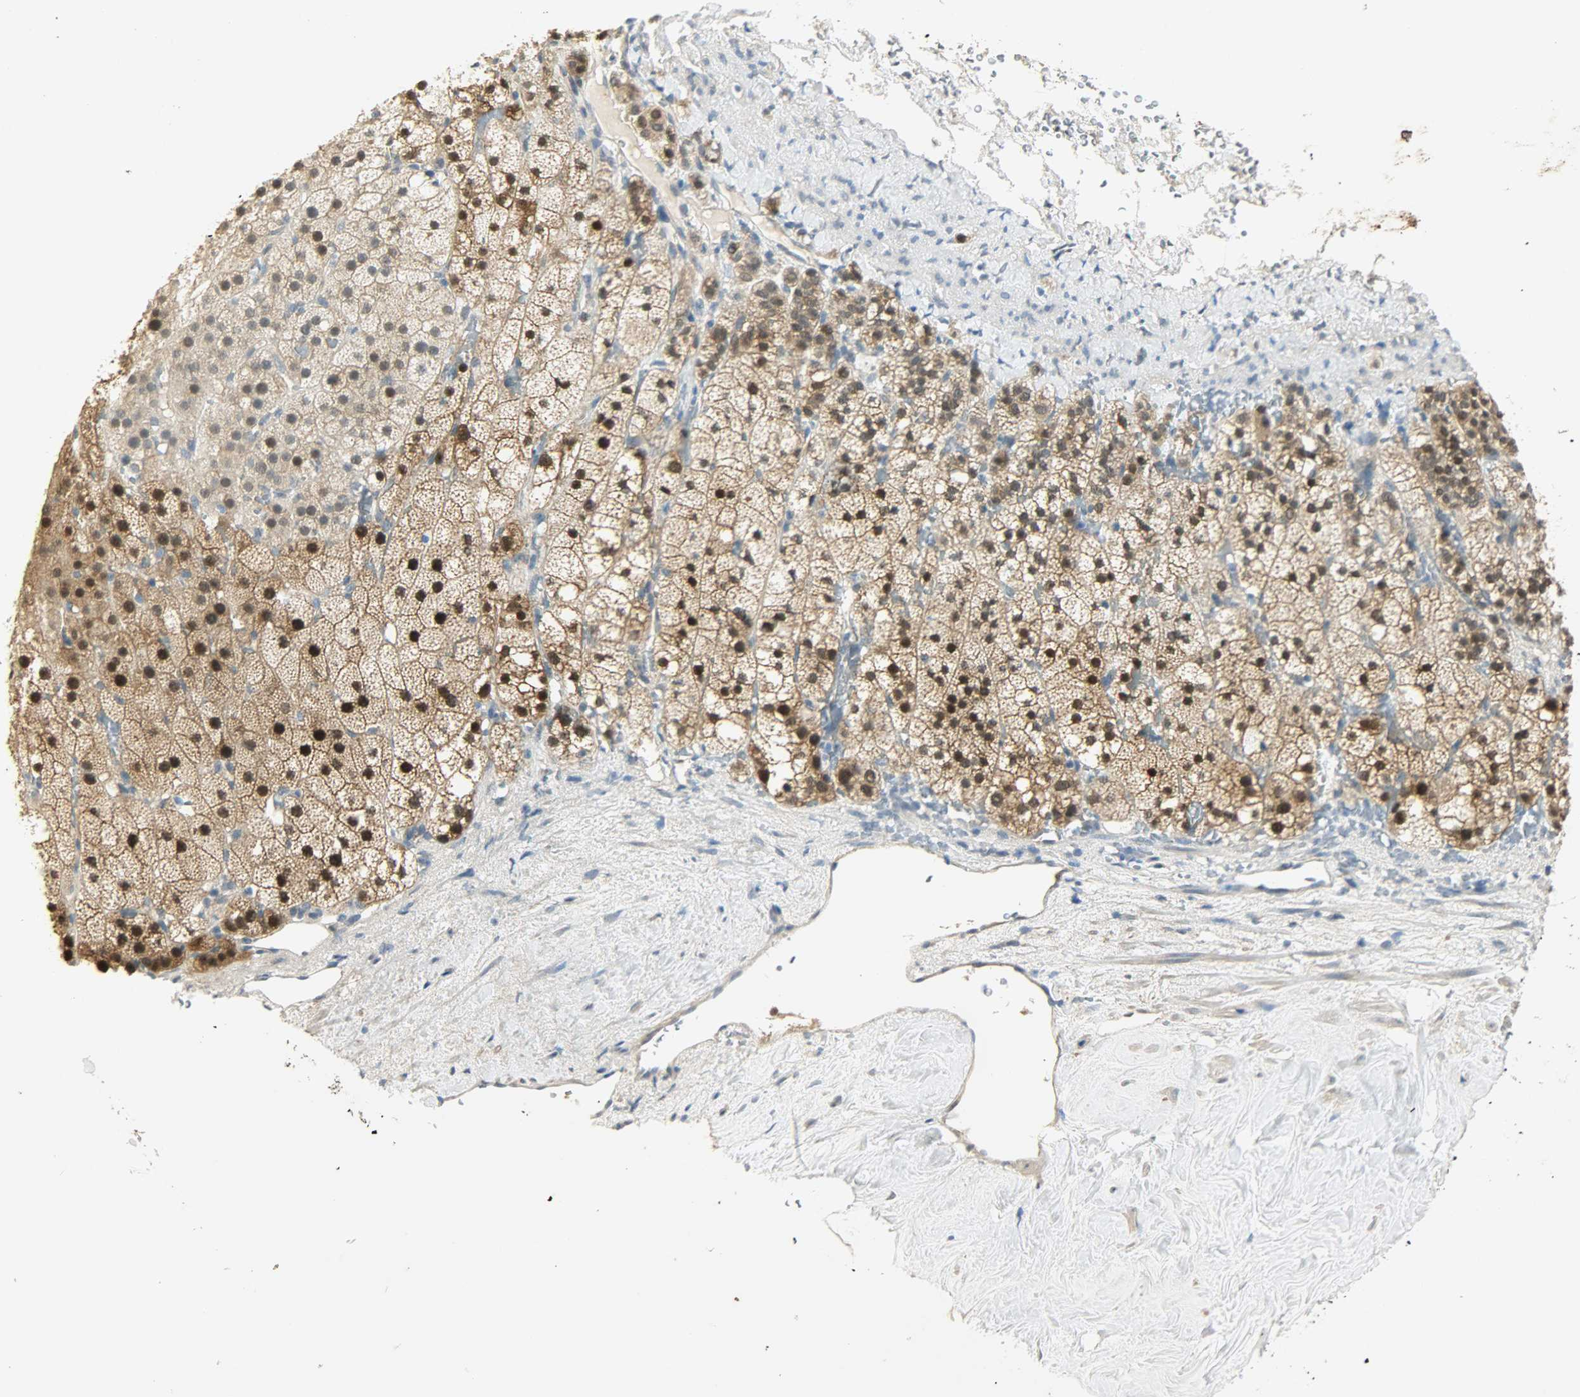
{"staining": {"intensity": "strong", "quantity": ">75%", "location": "cytoplasmic/membranous,nuclear"}, "tissue": "adrenal gland", "cell_type": "Glandular cells", "image_type": "normal", "snomed": [{"axis": "morphology", "description": "Normal tissue, NOS"}, {"axis": "topography", "description": "Adrenal gland"}], "caption": "Immunohistochemistry (IHC) micrograph of unremarkable adrenal gland: adrenal gland stained using IHC exhibits high levels of strong protein expression localized specifically in the cytoplasmic/membranous,nuclear of glandular cells, appearing as a cytoplasmic/membranous,nuclear brown color.", "gene": "USP13", "patient": {"sex": "male", "age": 35}}